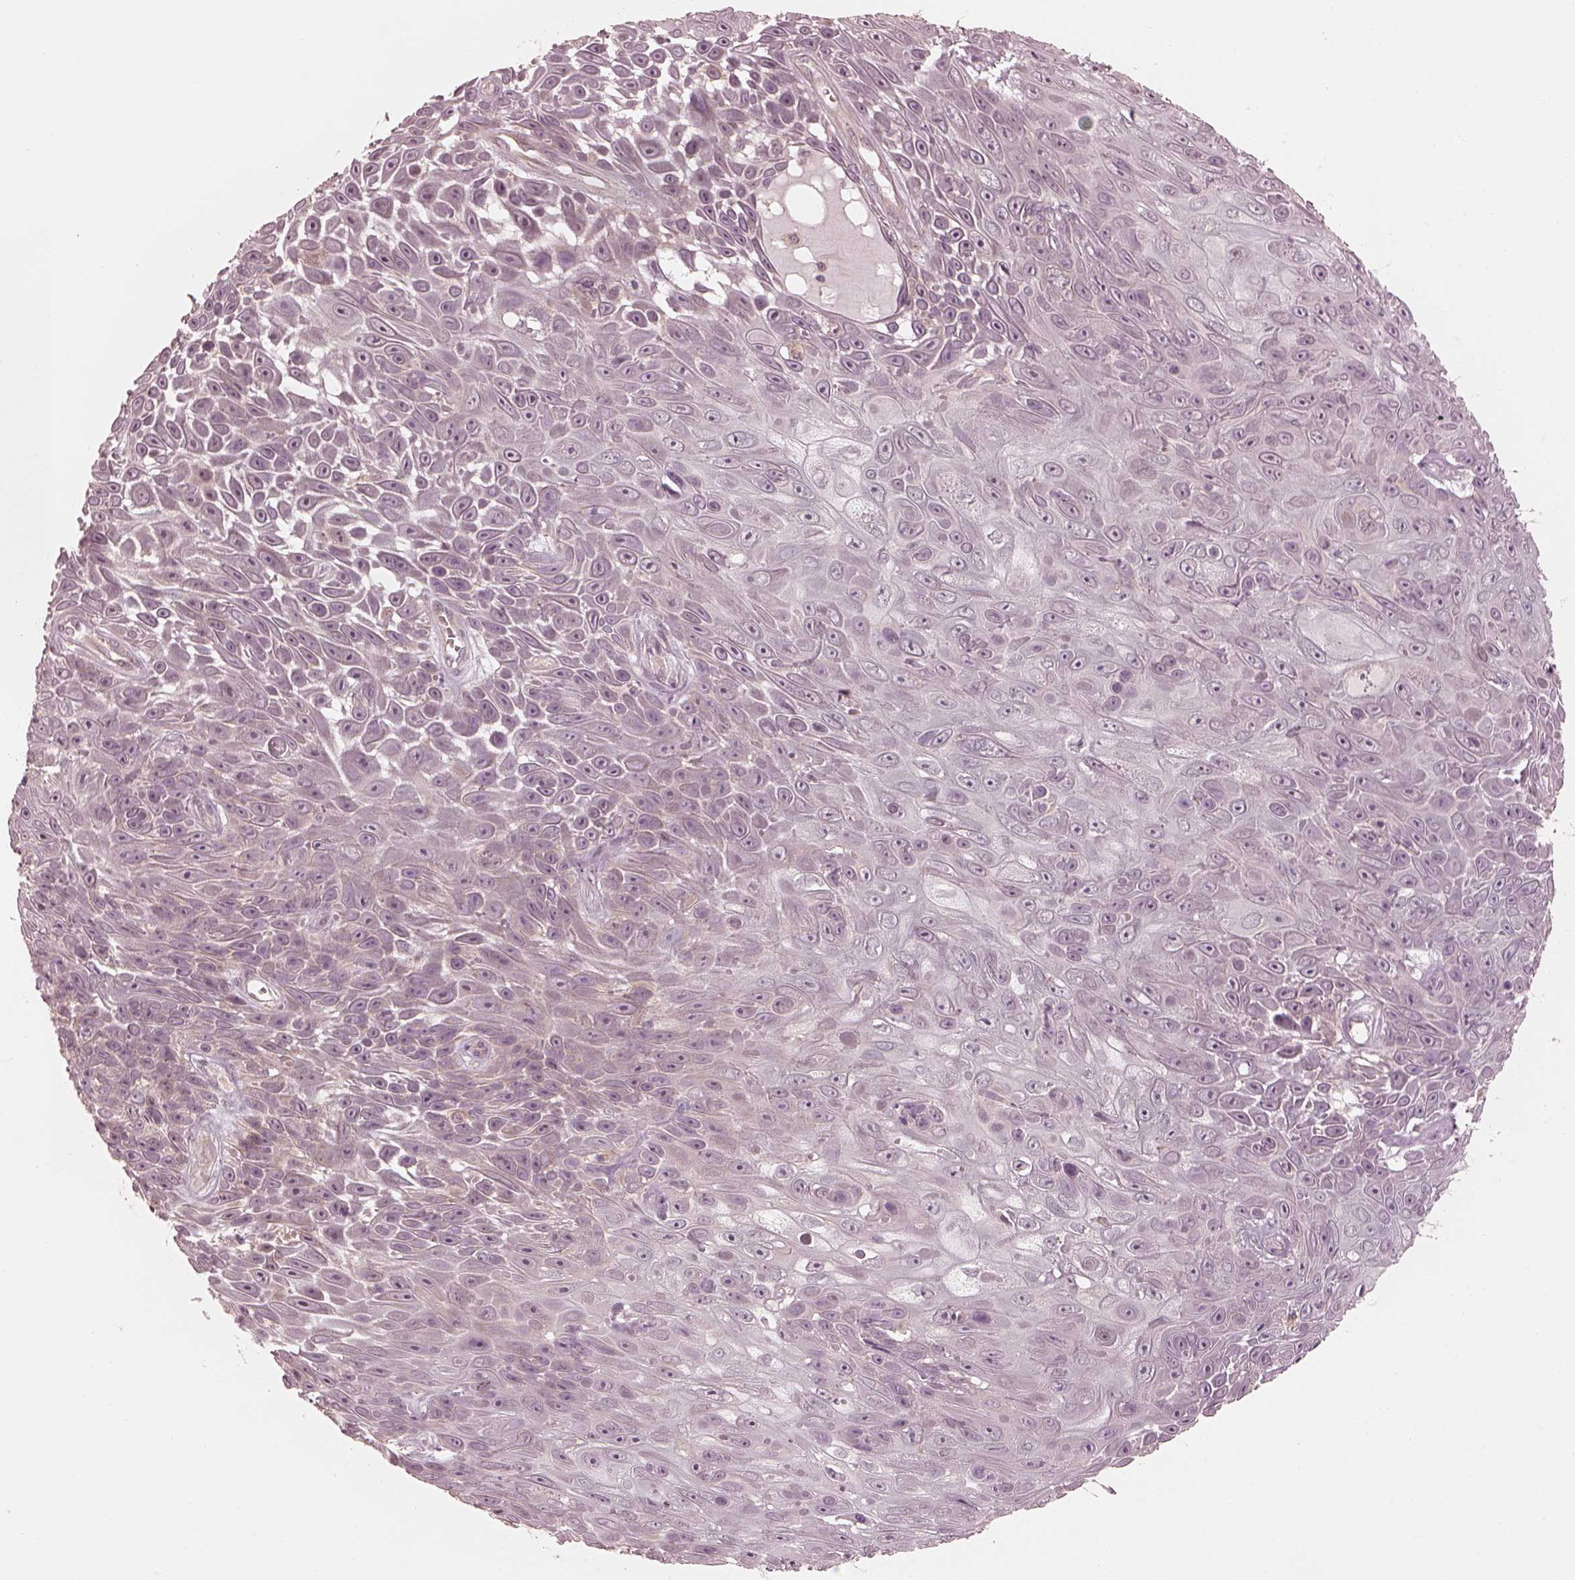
{"staining": {"intensity": "negative", "quantity": "none", "location": "none"}, "tissue": "skin cancer", "cell_type": "Tumor cells", "image_type": "cancer", "snomed": [{"axis": "morphology", "description": "Squamous cell carcinoma, NOS"}, {"axis": "topography", "description": "Skin"}], "caption": "A histopathology image of squamous cell carcinoma (skin) stained for a protein reveals no brown staining in tumor cells.", "gene": "IQCB1", "patient": {"sex": "male", "age": 82}}